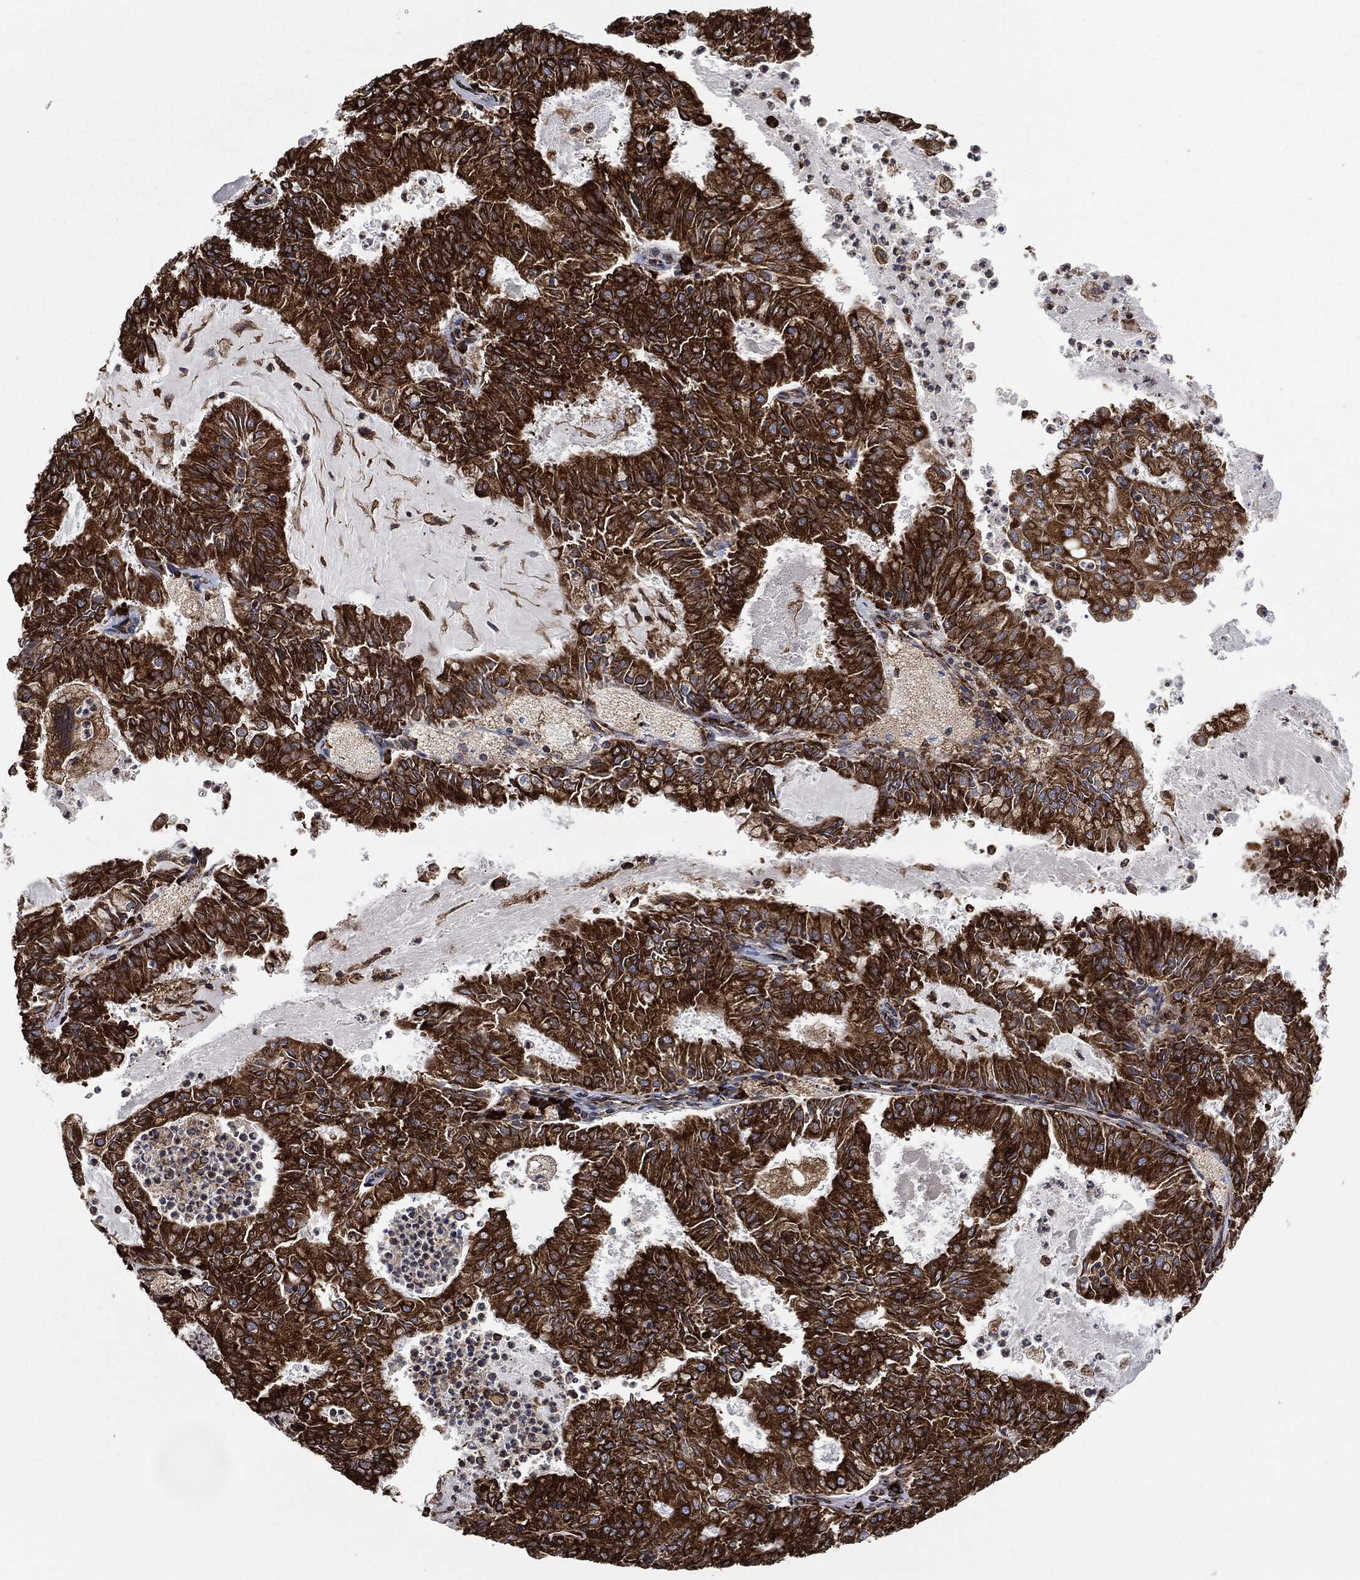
{"staining": {"intensity": "strong", "quantity": ">75%", "location": "cytoplasmic/membranous"}, "tissue": "endometrial cancer", "cell_type": "Tumor cells", "image_type": "cancer", "snomed": [{"axis": "morphology", "description": "Adenocarcinoma, NOS"}, {"axis": "topography", "description": "Endometrium"}], "caption": "Human endometrial cancer (adenocarcinoma) stained with a brown dye demonstrates strong cytoplasmic/membranous positive staining in about >75% of tumor cells.", "gene": "AMFR", "patient": {"sex": "female", "age": 57}}